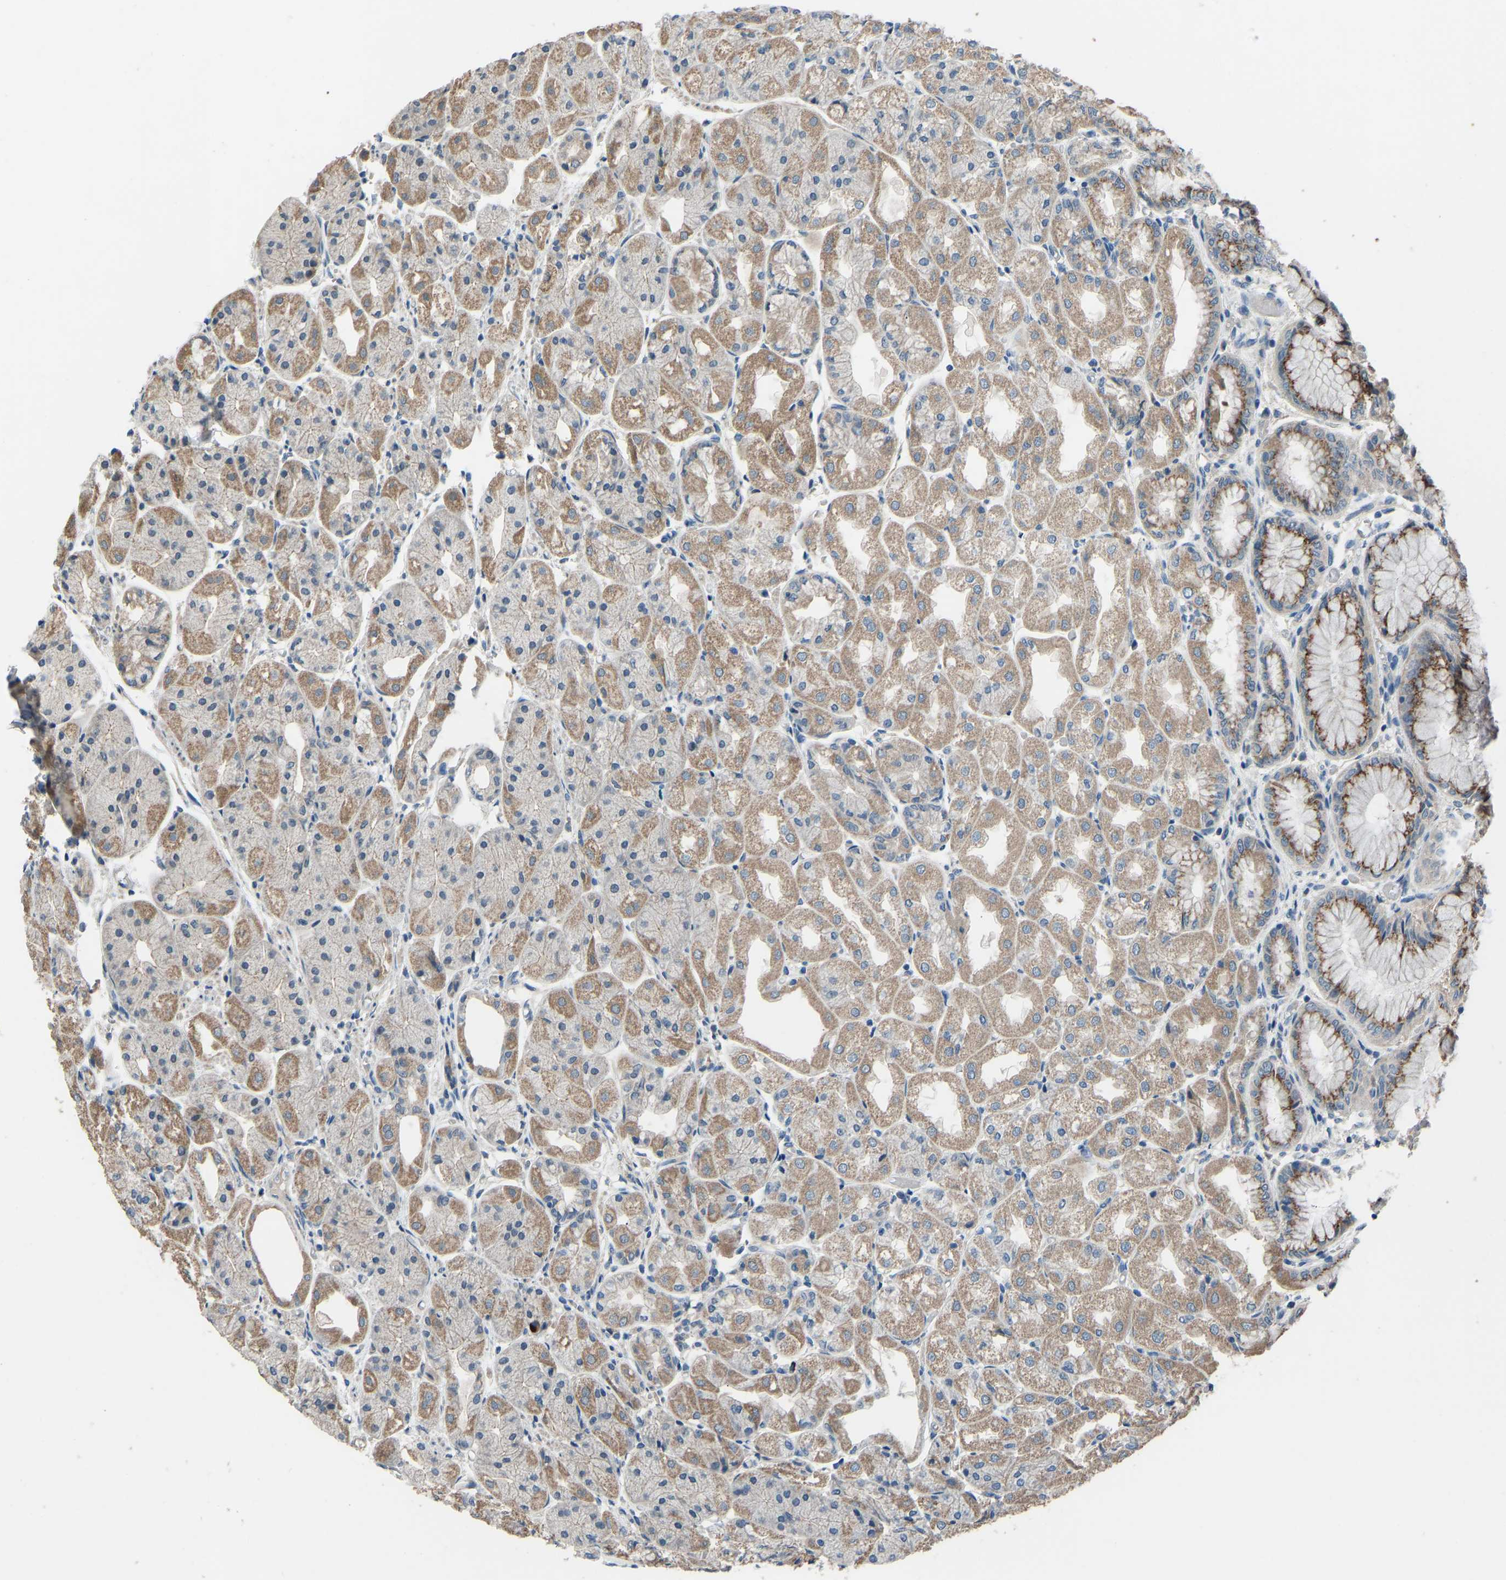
{"staining": {"intensity": "moderate", "quantity": ">75%", "location": "cytoplasmic/membranous"}, "tissue": "stomach", "cell_type": "Glandular cells", "image_type": "normal", "snomed": [{"axis": "morphology", "description": "Normal tissue, NOS"}, {"axis": "topography", "description": "Stomach, upper"}], "caption": "Human stomach stained for a protein (brown) exhibits moderate cytoplasmic/membranous positive positivity in about >75% of glandular cells.", "gene": "CDK2AP1", "patient": {"sex": "male", "age": 72}}